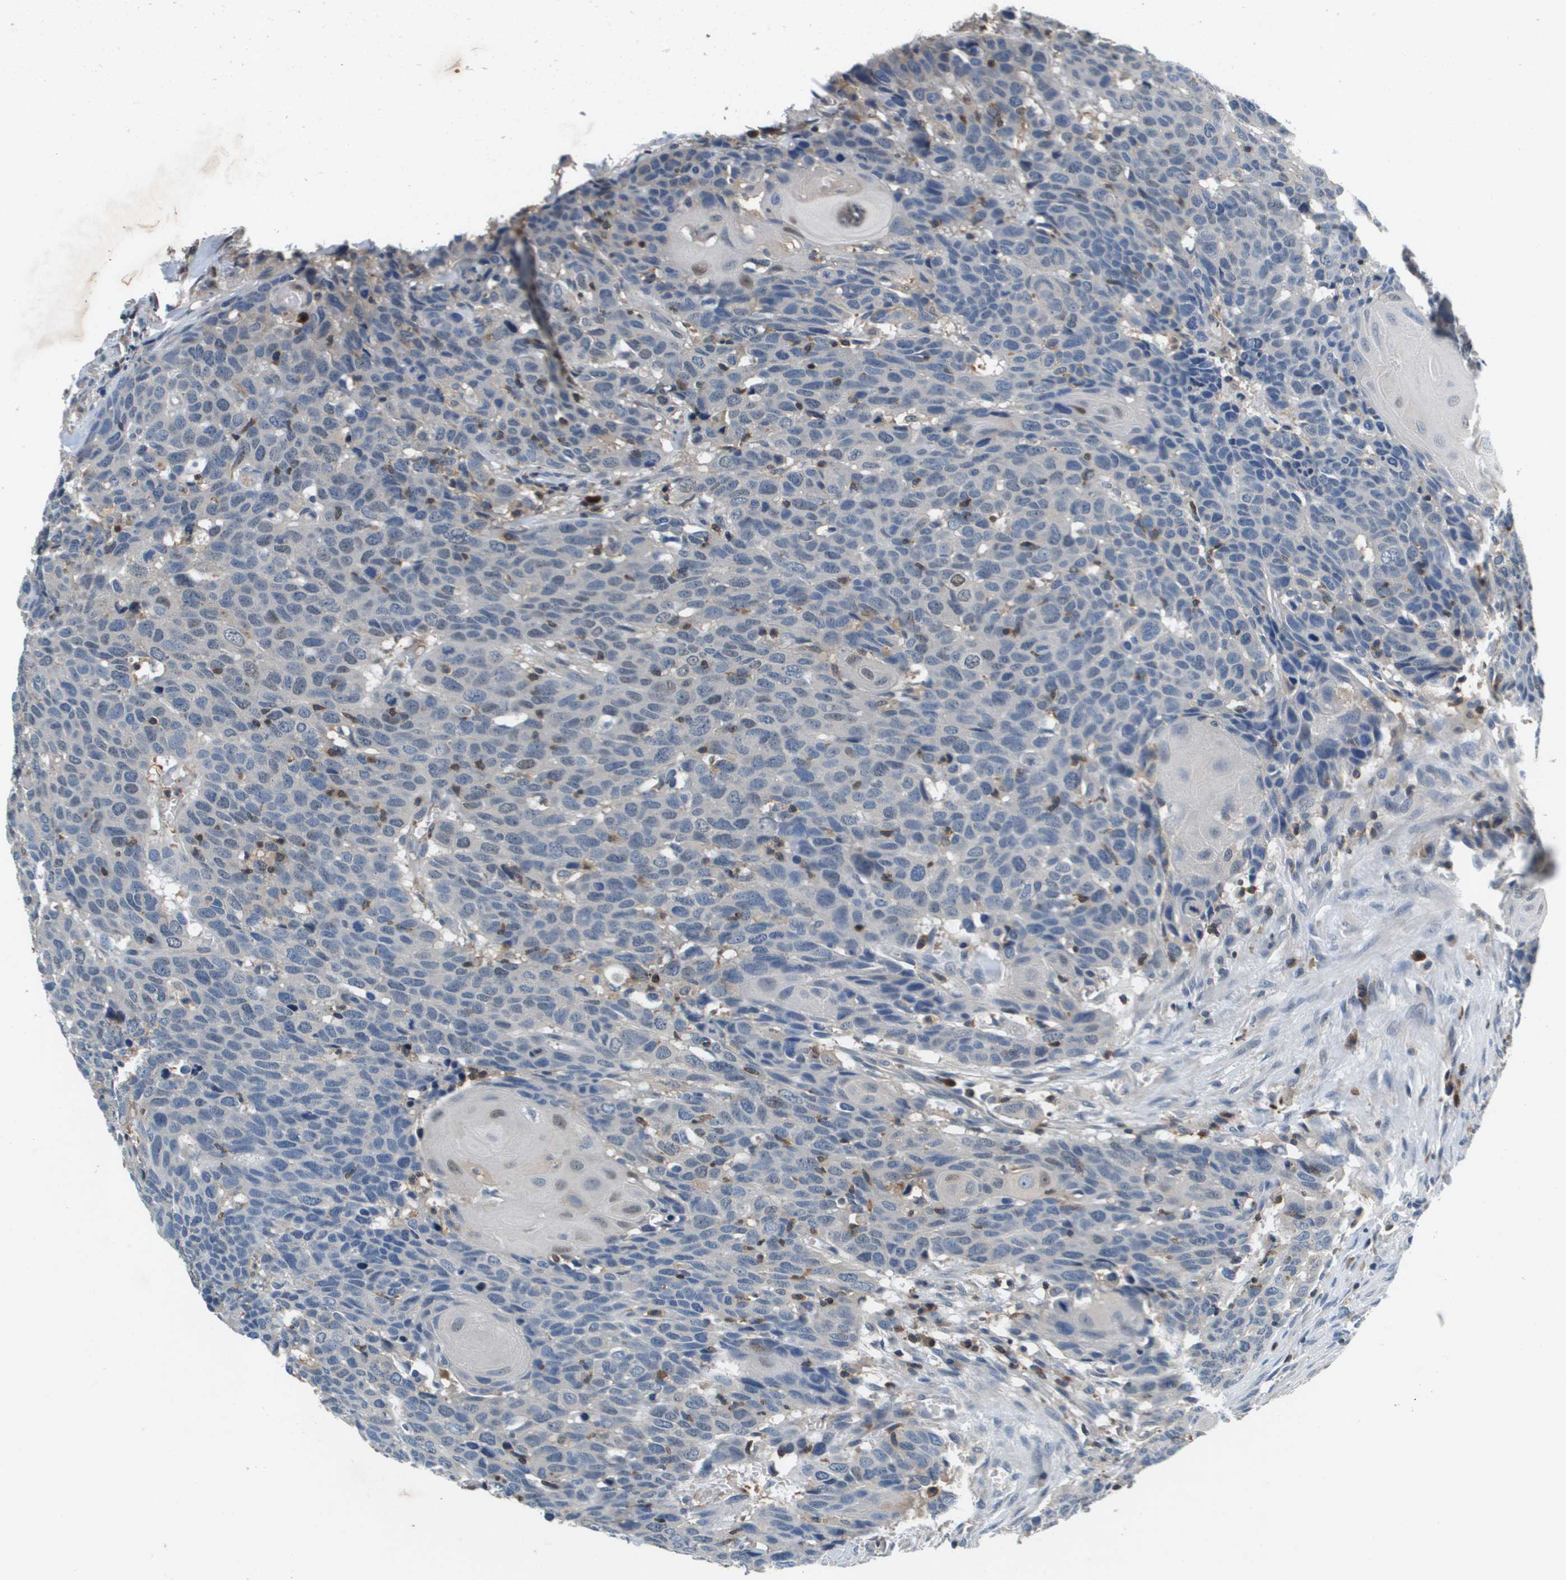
{"staining": {"intensity": "negative", "quantity": "none", "location": "none"}, "tissue": "head and neck cancer", "cell_type": "Tumor cells", "image_type": "cancer", "snomed": [{"axis": "morphology", "description": "Squamous cell carcinoma, NOS"}, {"axis": "topography", "description": "Head-Neck"}], "caption": "This micrograph is of head and neck cancer (squamous cell carcinoma) stained with IHC to label a protein in brown with the nuclei are counter-stained blue. There is no staining in tumor cells.", "gene": "KCNQ5", "patient": {"sex": "male", "age": 66}}